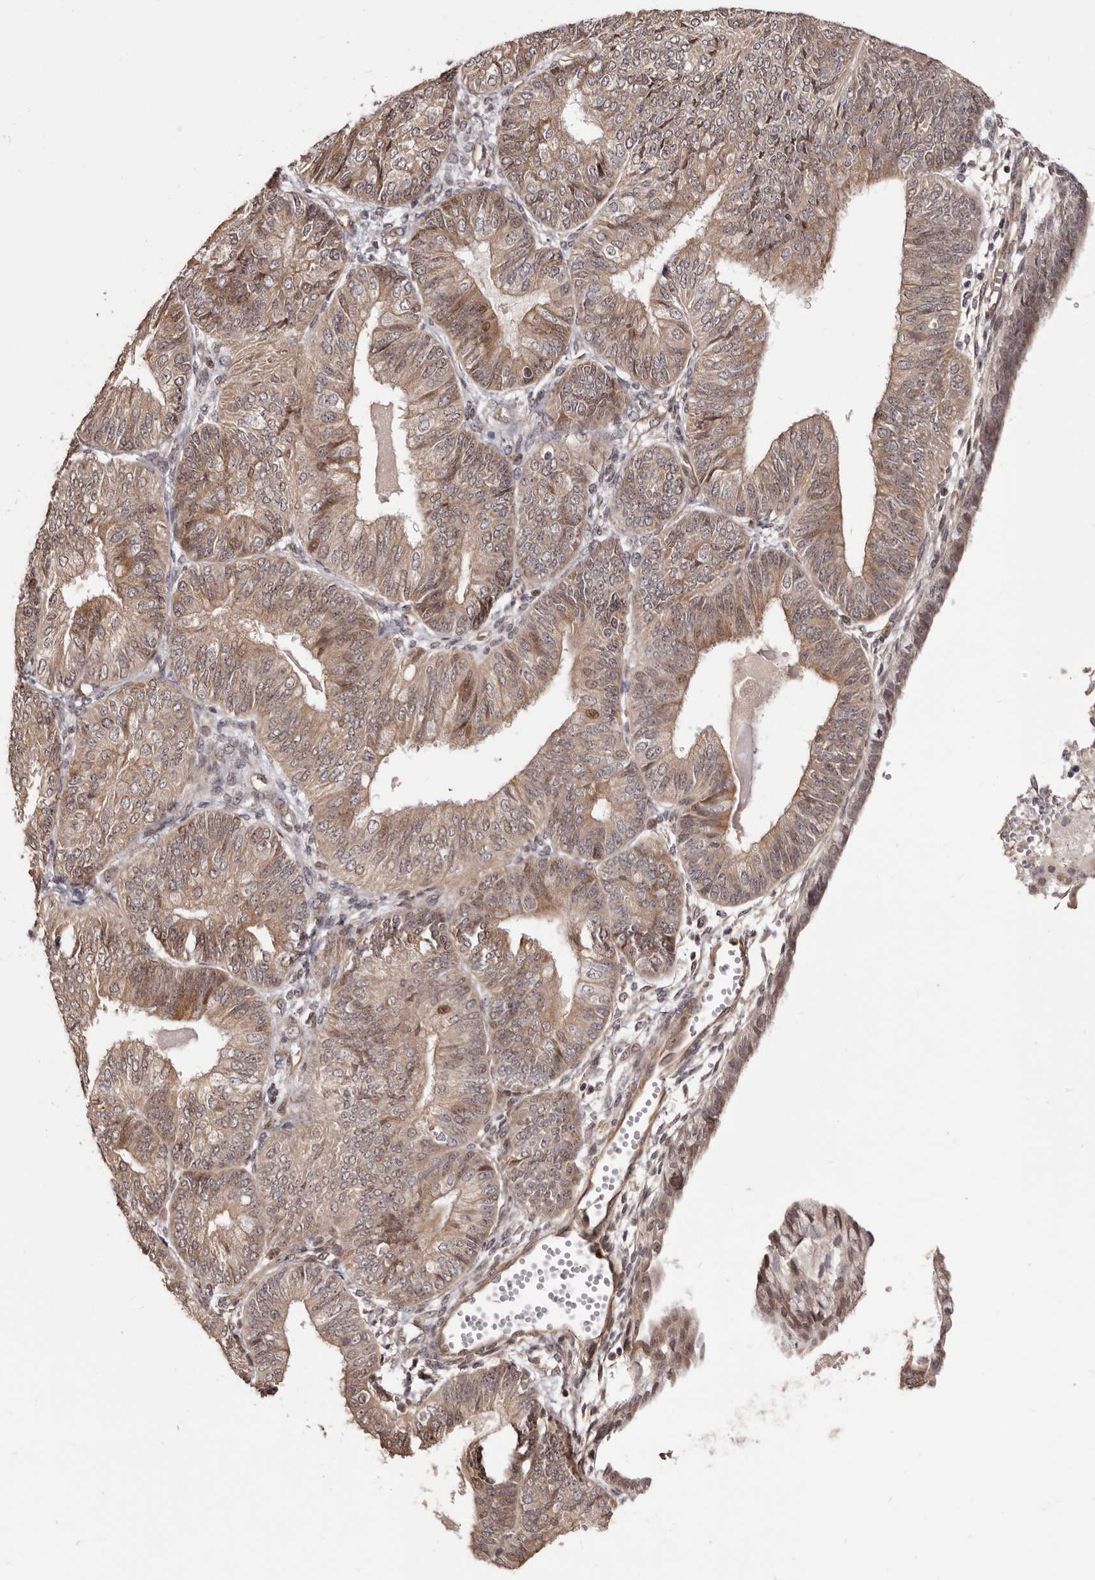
{"staining": {"intensity": "moderate", "quantity": ">75%", "location": "cytoplasmic/membranous,nuclear"}, "tissue": "endometrial cancer", "cell_type": "Tumor cells", "image_type": "cancer", "snomed": [{"axis": "morphology", "description": "Adenocarcinoma, NOS"}, {"axis": "topography", "description": "Endometrium"}], "caption": "Moderate cytoplasmic/membranous and nuclear protein expression is appreciated in about >75% of tumor cells in endometrial cancer. (brown staining indicates protein expression, while blue staining denotes nuclei).", "gene": "NOL12", "patient": {"sex": "female", "age": 58}}